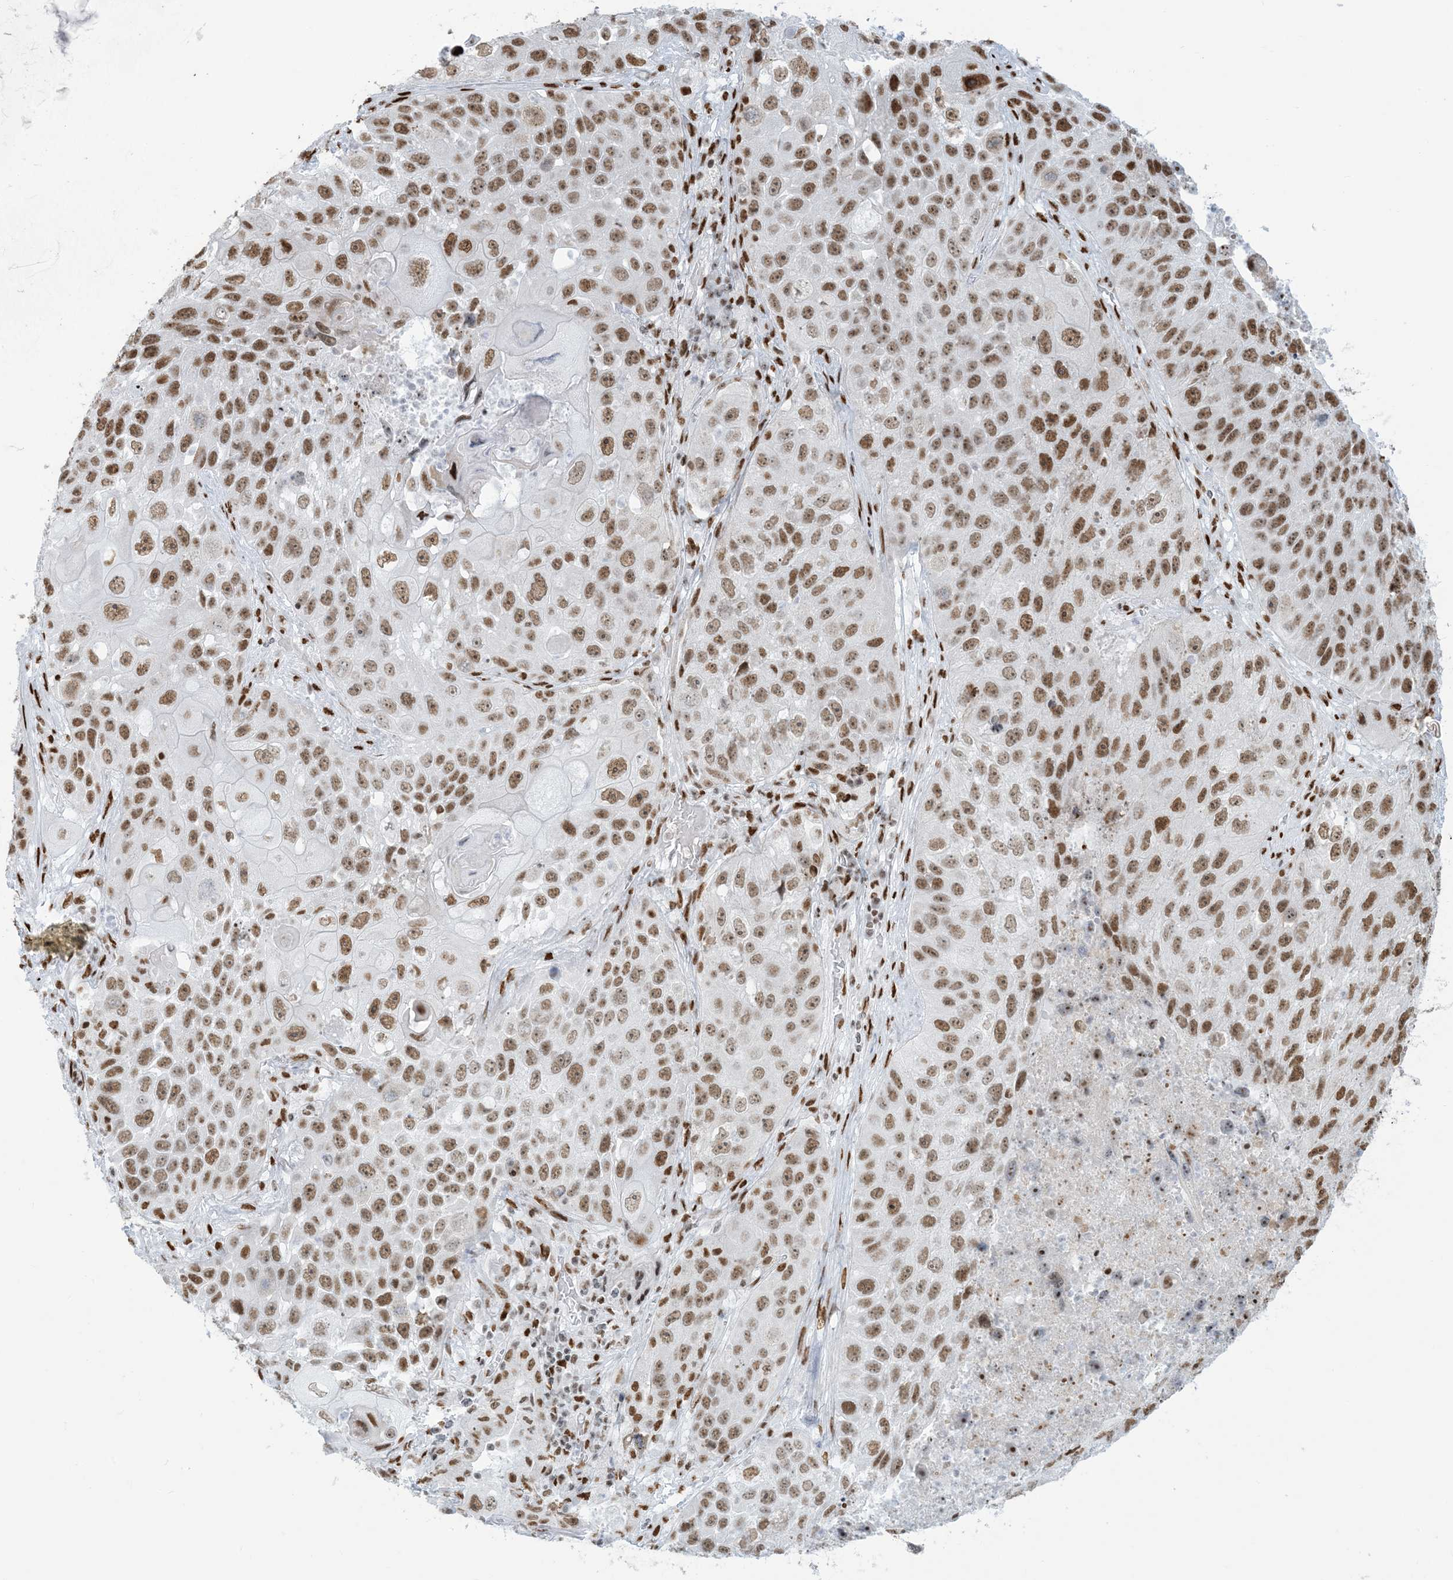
{"staining": {"intensity": "moderate", "quantity": ">75%", "location": "nuclear"}, "tissue": "lung cancer", "cell_type": "Tumor cells", "image_type": "cancer", "snomed": [{"axis": "morphology", "description": "Squamous cell carcinoma, NOS"}, {"axis": "topography", "description": "Lung"}], "caption": "Lung cancer (squamous cell carcinoma) was stained to show a protein in brown. There is medium levels of moderate nuclear positivity in about >75% of tumor cells.", "gene": "STAG1", "patient": {"sex": "male", "age": 61}}